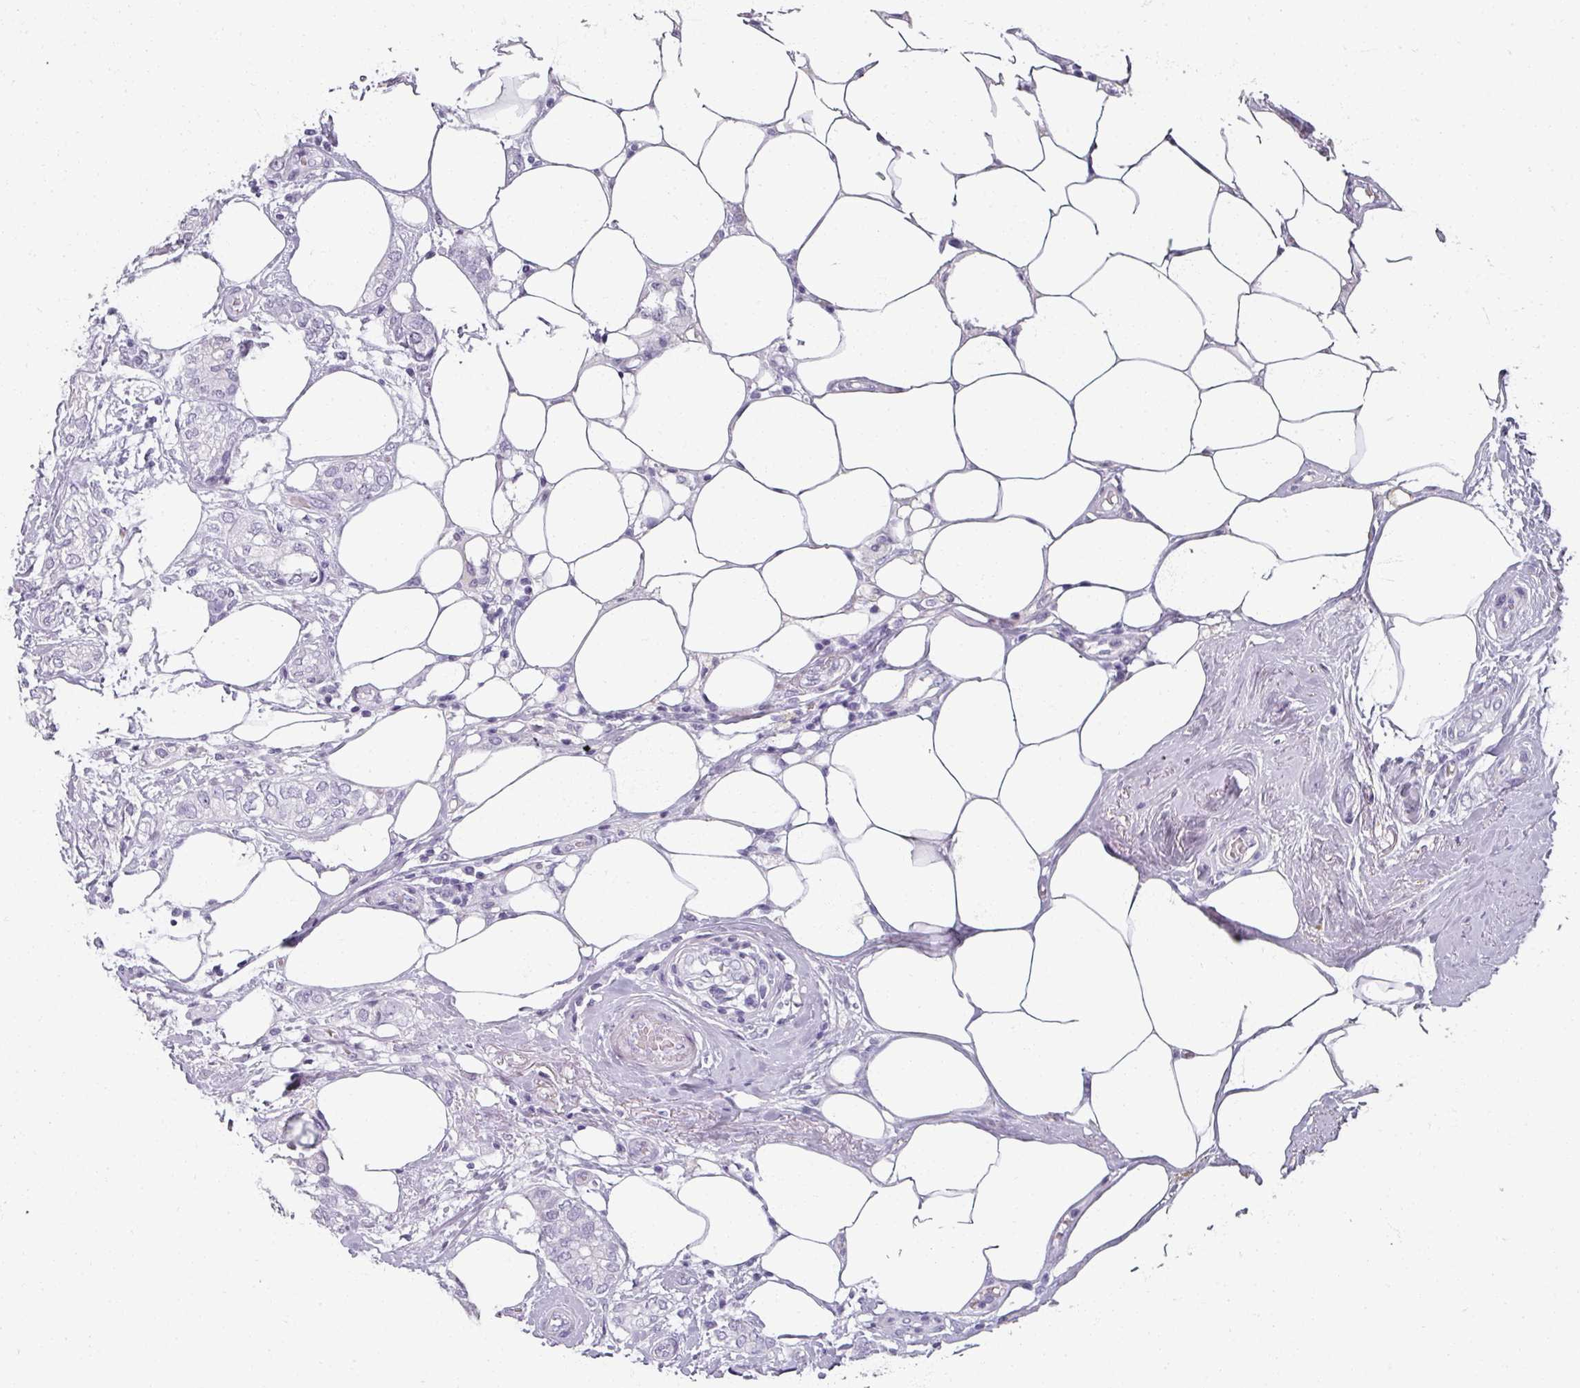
{"staining": {"intensity": "negative", "quantity": "none", "location": "none"}, "tissue": "breast cancer", "cell_type": "Tumor cells", "image_type": "cancer", "snomed": [{"axis": "morphology", "description": "Duct carcinoma"}, {"axis": "topography", "description": "Breast"}], "caption": "The micrograph reveals no staining of tumor cells in breast cancer (intraductal carcinoma).", "gene": "REG3G", "patient": {"sex": "female", "age": 73}}